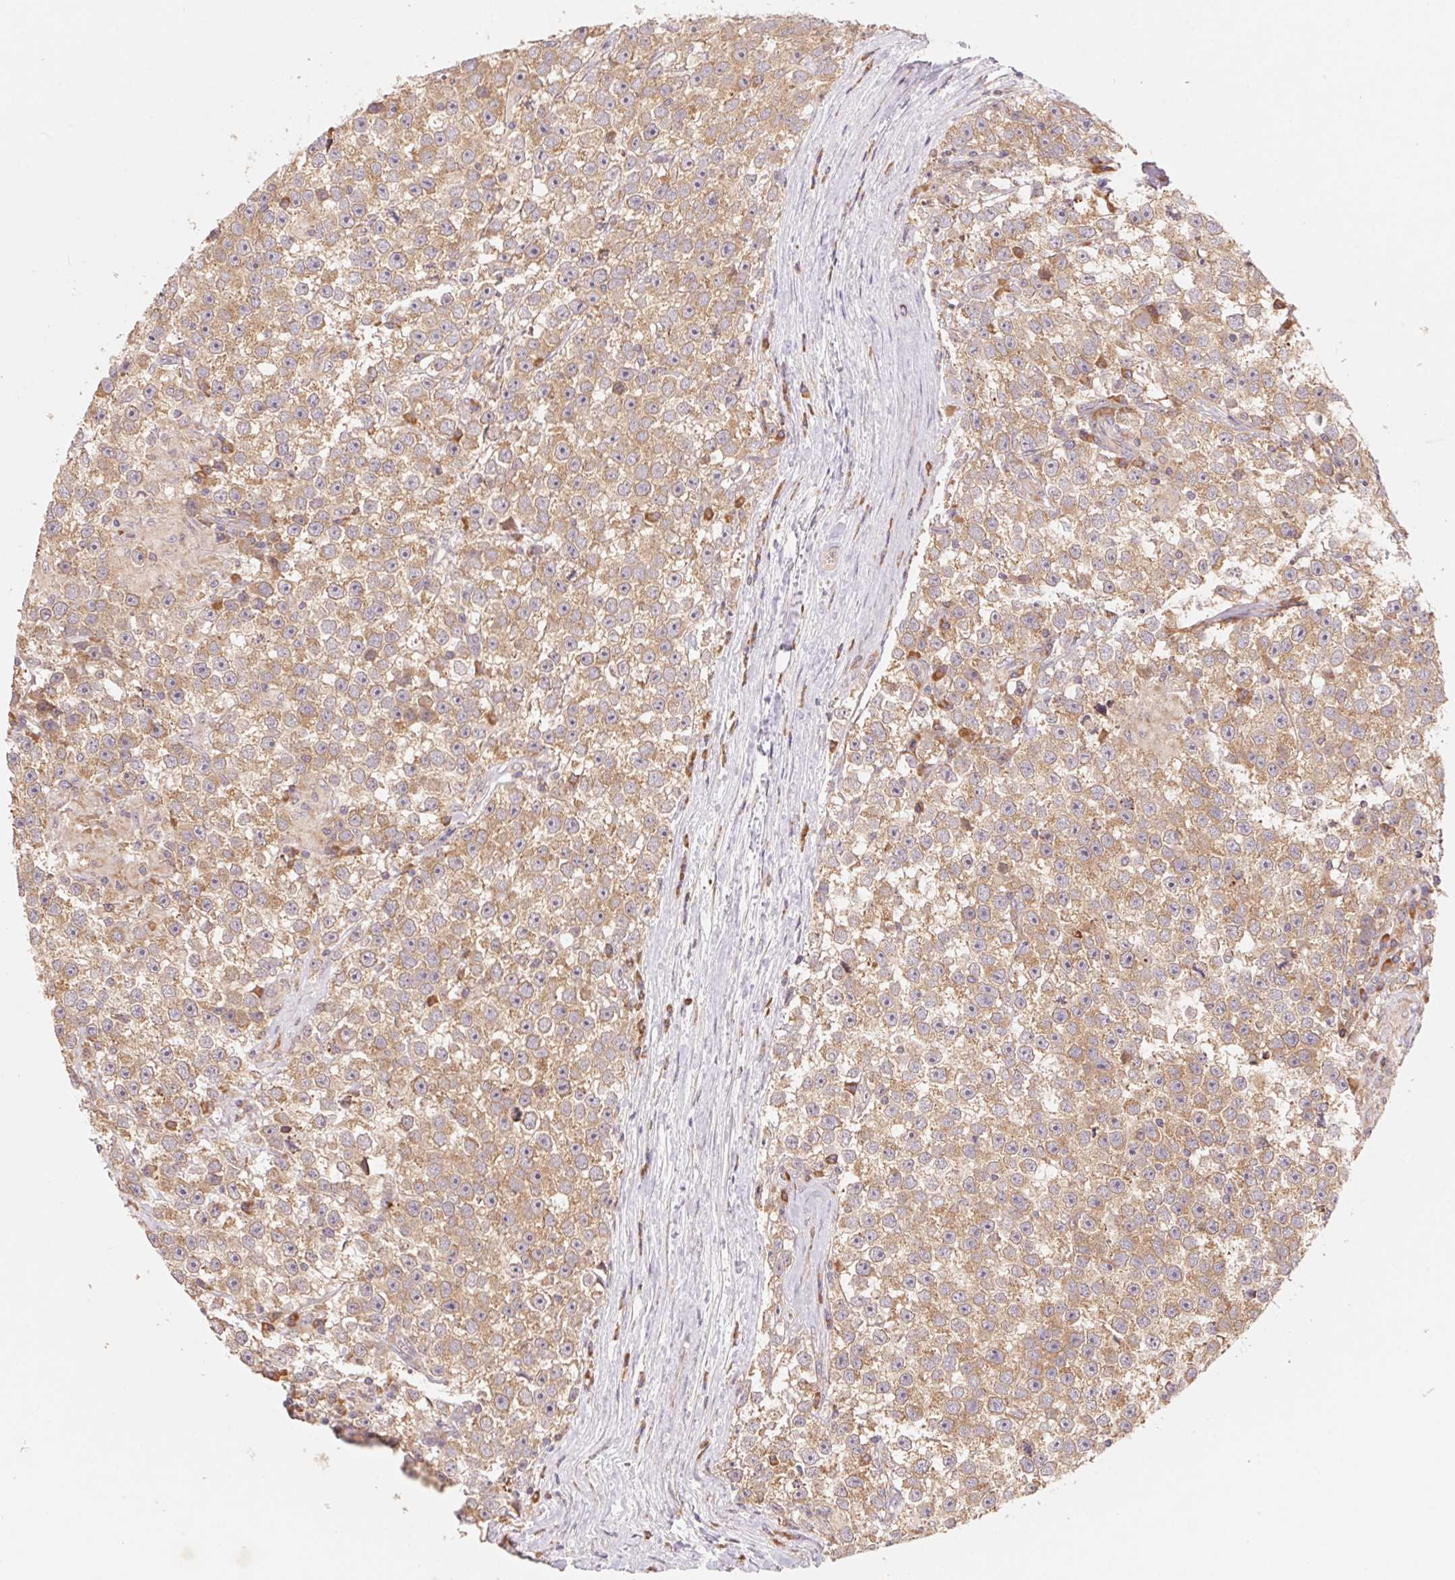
{"staining": {"intensity": "moderate", "quantity": ">75%", "location": "cytoplasmic/membranous"}, "tissue": "testis cancer", "cell_type": "Tumor cells", "image_type": "cancer", "snomed": [{"axis": "morphology", "description": "Seminoma, NOS"}, {"axis": "topography", "description": "Testis"}], "caption": "Brown immunohistochemical staining in human testis cancer shows moderate cytoplasmic/membranous expression in about >75% of tumor cells.", "gene": "RPL27A", "patient": {"sex": "male", "age": 31}}